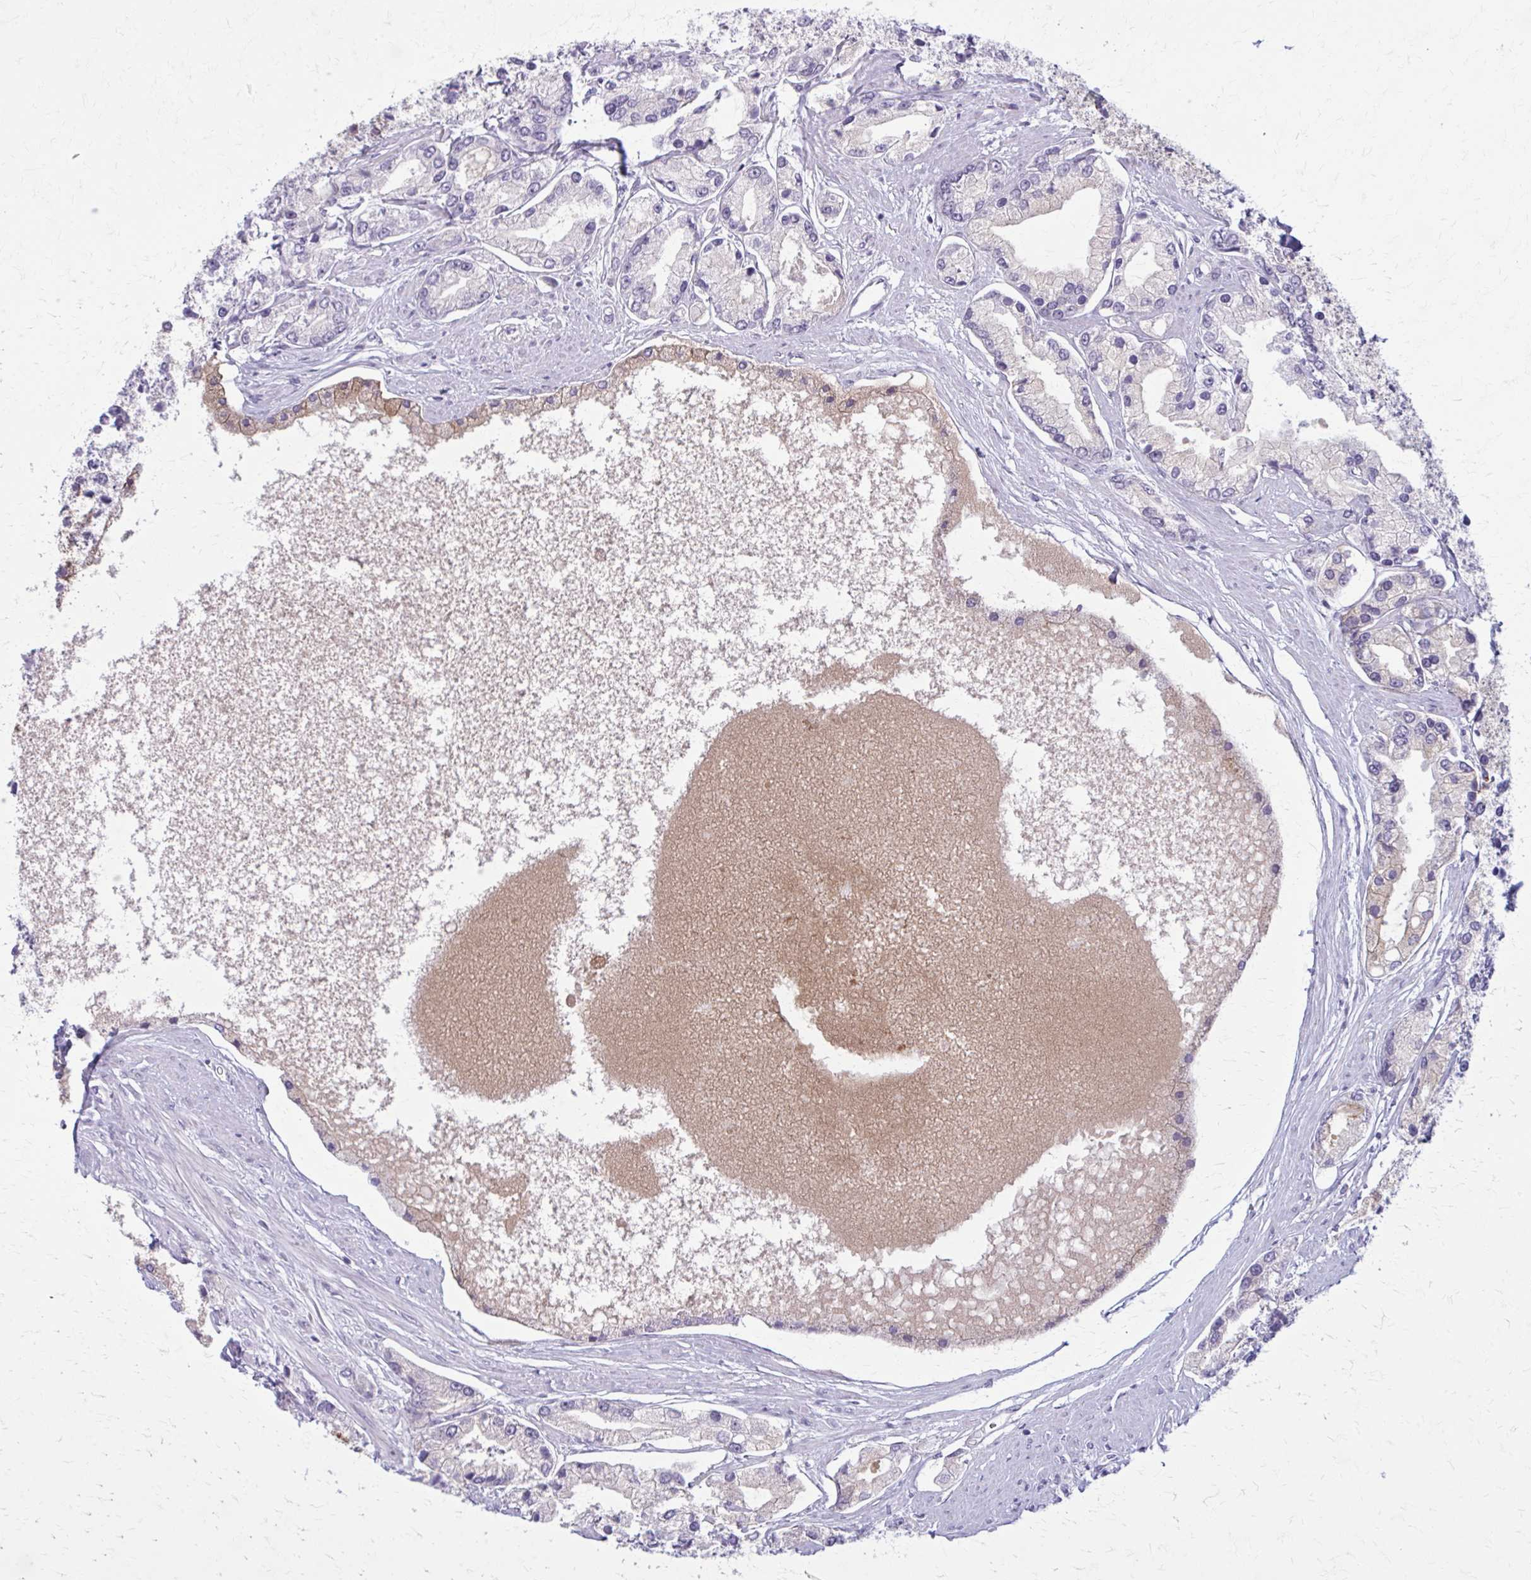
{"staining": {"intensity": "weak", "quantity": "<25%", "location": "cytoplasmic/membranous"}, "tissue": "prostate cancer", "cell_type": "Tumor cells", "image_type": "cancer", "snomed": [{"axis": "morphology", "description": "Adenocarcinoma, High grade"}, {"axis": "topography", "description": "Prostate"}], "caption": "Adenocarcinoma (high-grade) (prostate) was stained to show a protein in brown. There is no significant expression in tumor cells.", "gene": "CD38", "patient": {"sex": "male", "age": 66}}